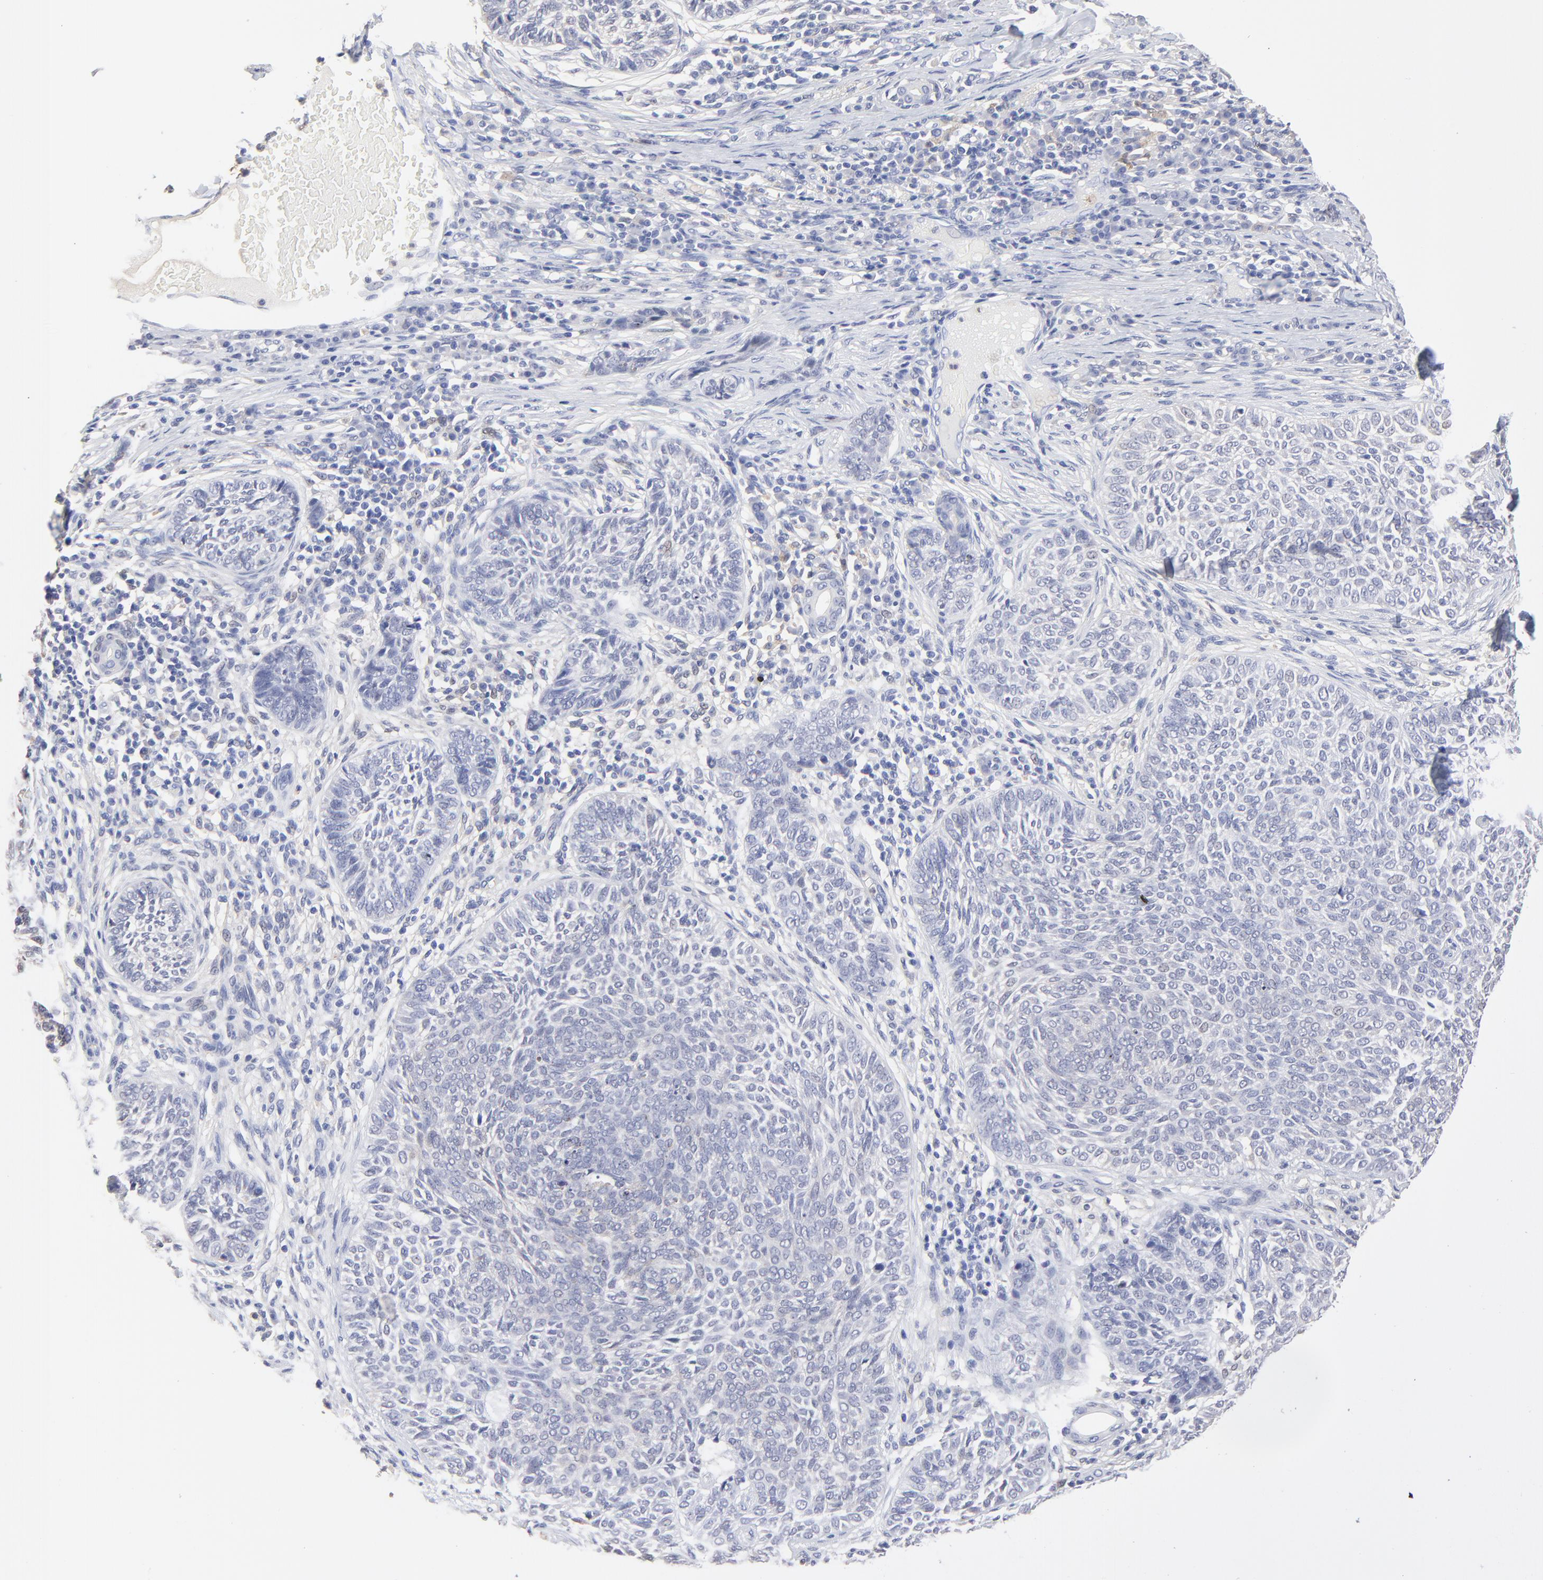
{"staining": {"intensity": "negative", "quantity": "none", "location": "none"}, "tissue": "skin cancer", "cell_type": "Tumor cells", "image_type": "cancer", "snomed": [{"axis": "morphology", "description": "Basal cell carcinoma"}, {"axis": "topography", "description": "Skin"}], "caption": "This is a photomicrograph of immunohistochemistry (IHC) staining of basal cell carcinoma (skin), which shows no positivity in tumor cells.", "gene": "SMARCA1", "patient": {"sex": "male", "age": 87}}